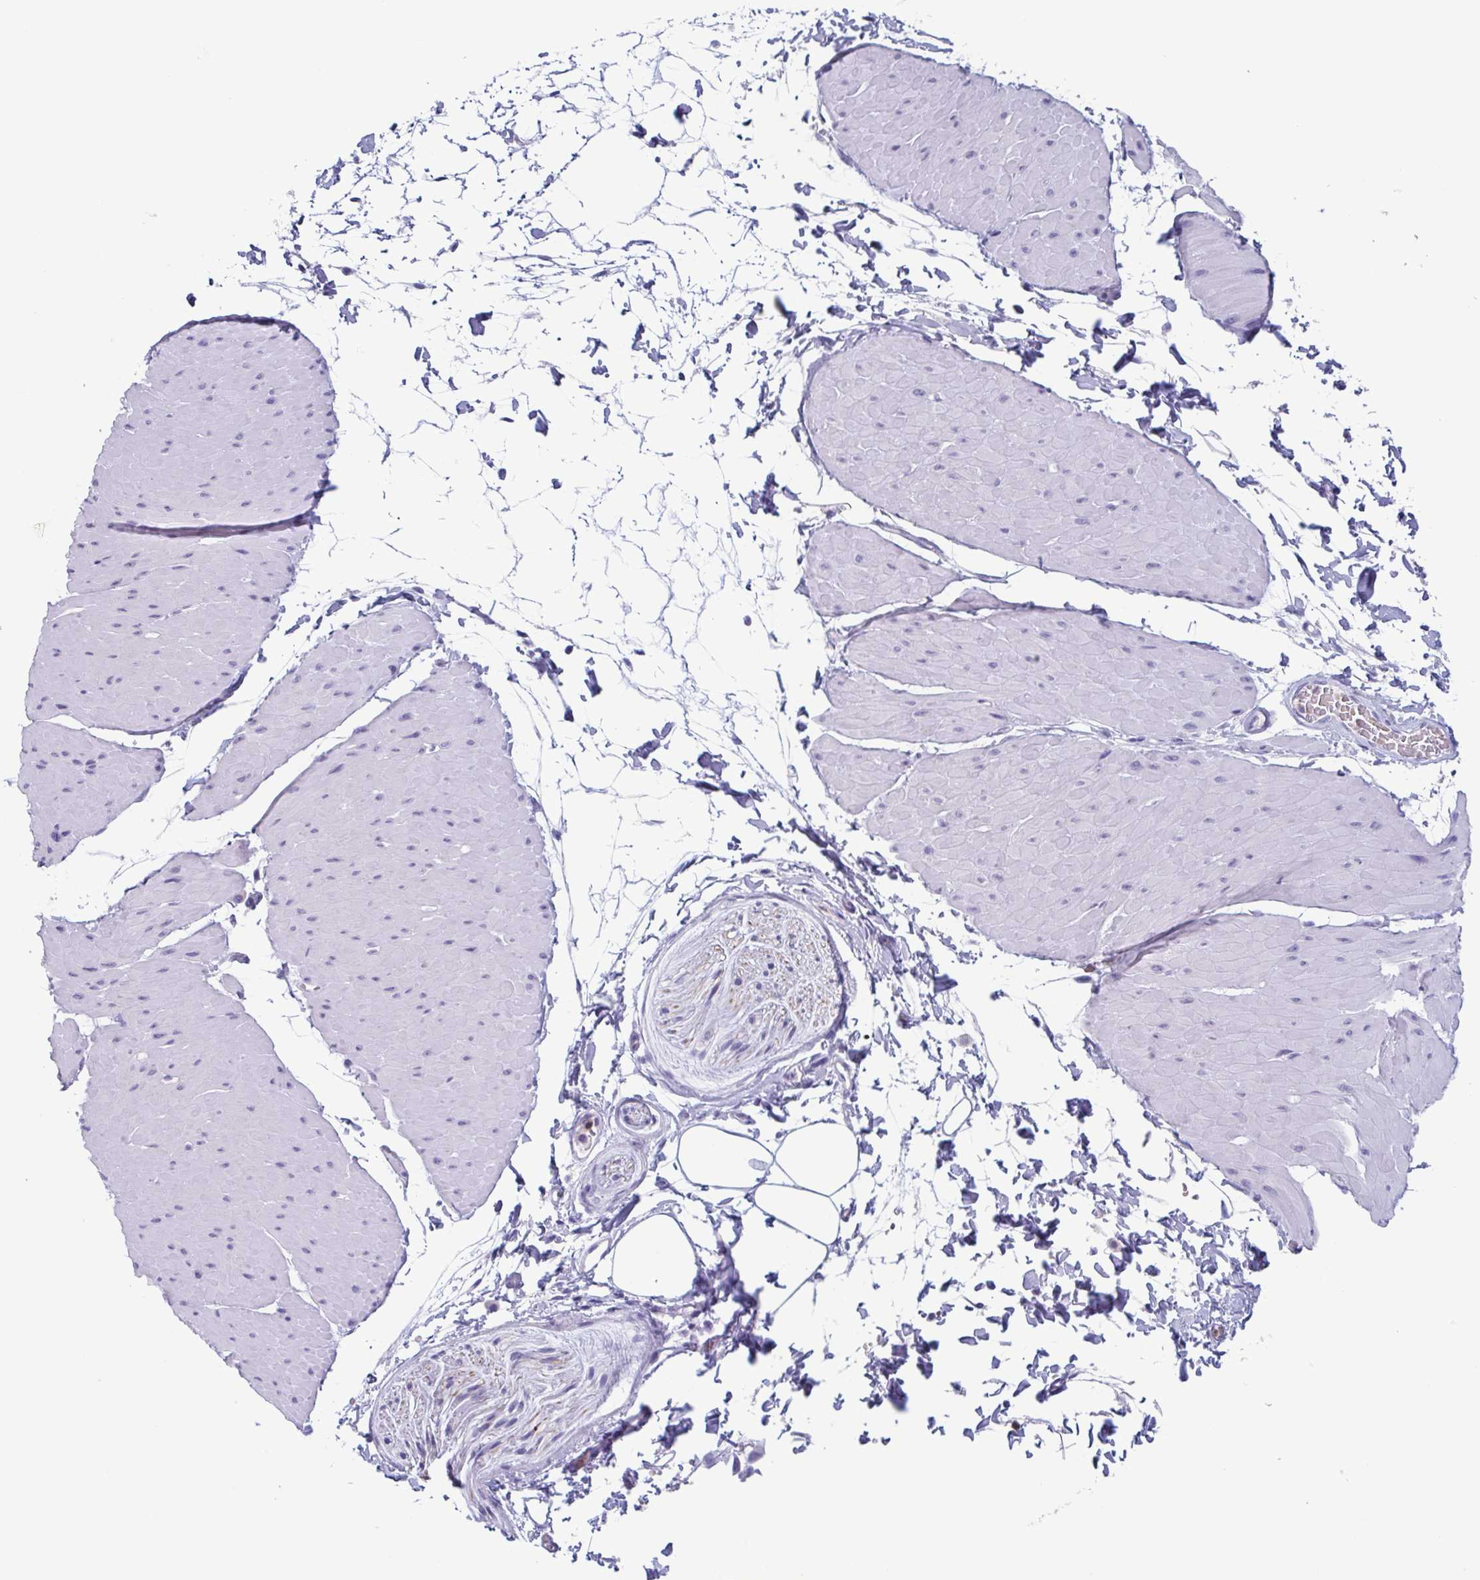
{"staining": {"intensity": "negative", "quantity": "none", "location": "none"}, "tissue": "adipose tissue", "cell_type": "Adipocytes", "image_type": "normal", "snomed": [{"axis": "morphology", "description": "Normal tissue, NOS"}, {"axis": "topography", "description": "Smooth muscle"}, {"axis": "topography", "description": "Peripheral nerve tissue"}], "caption": "Immunohistochemistry of unremarkable adipose tissue demonstrates no expression in adipocytes. The staining was performed using DAB to visualize the protein expression in brown, while the nuclei were stained in blue with hematoxylin (Magnification: 20x).", "gene": "BPI", "patient": {"sex": "male", "age": 58}}